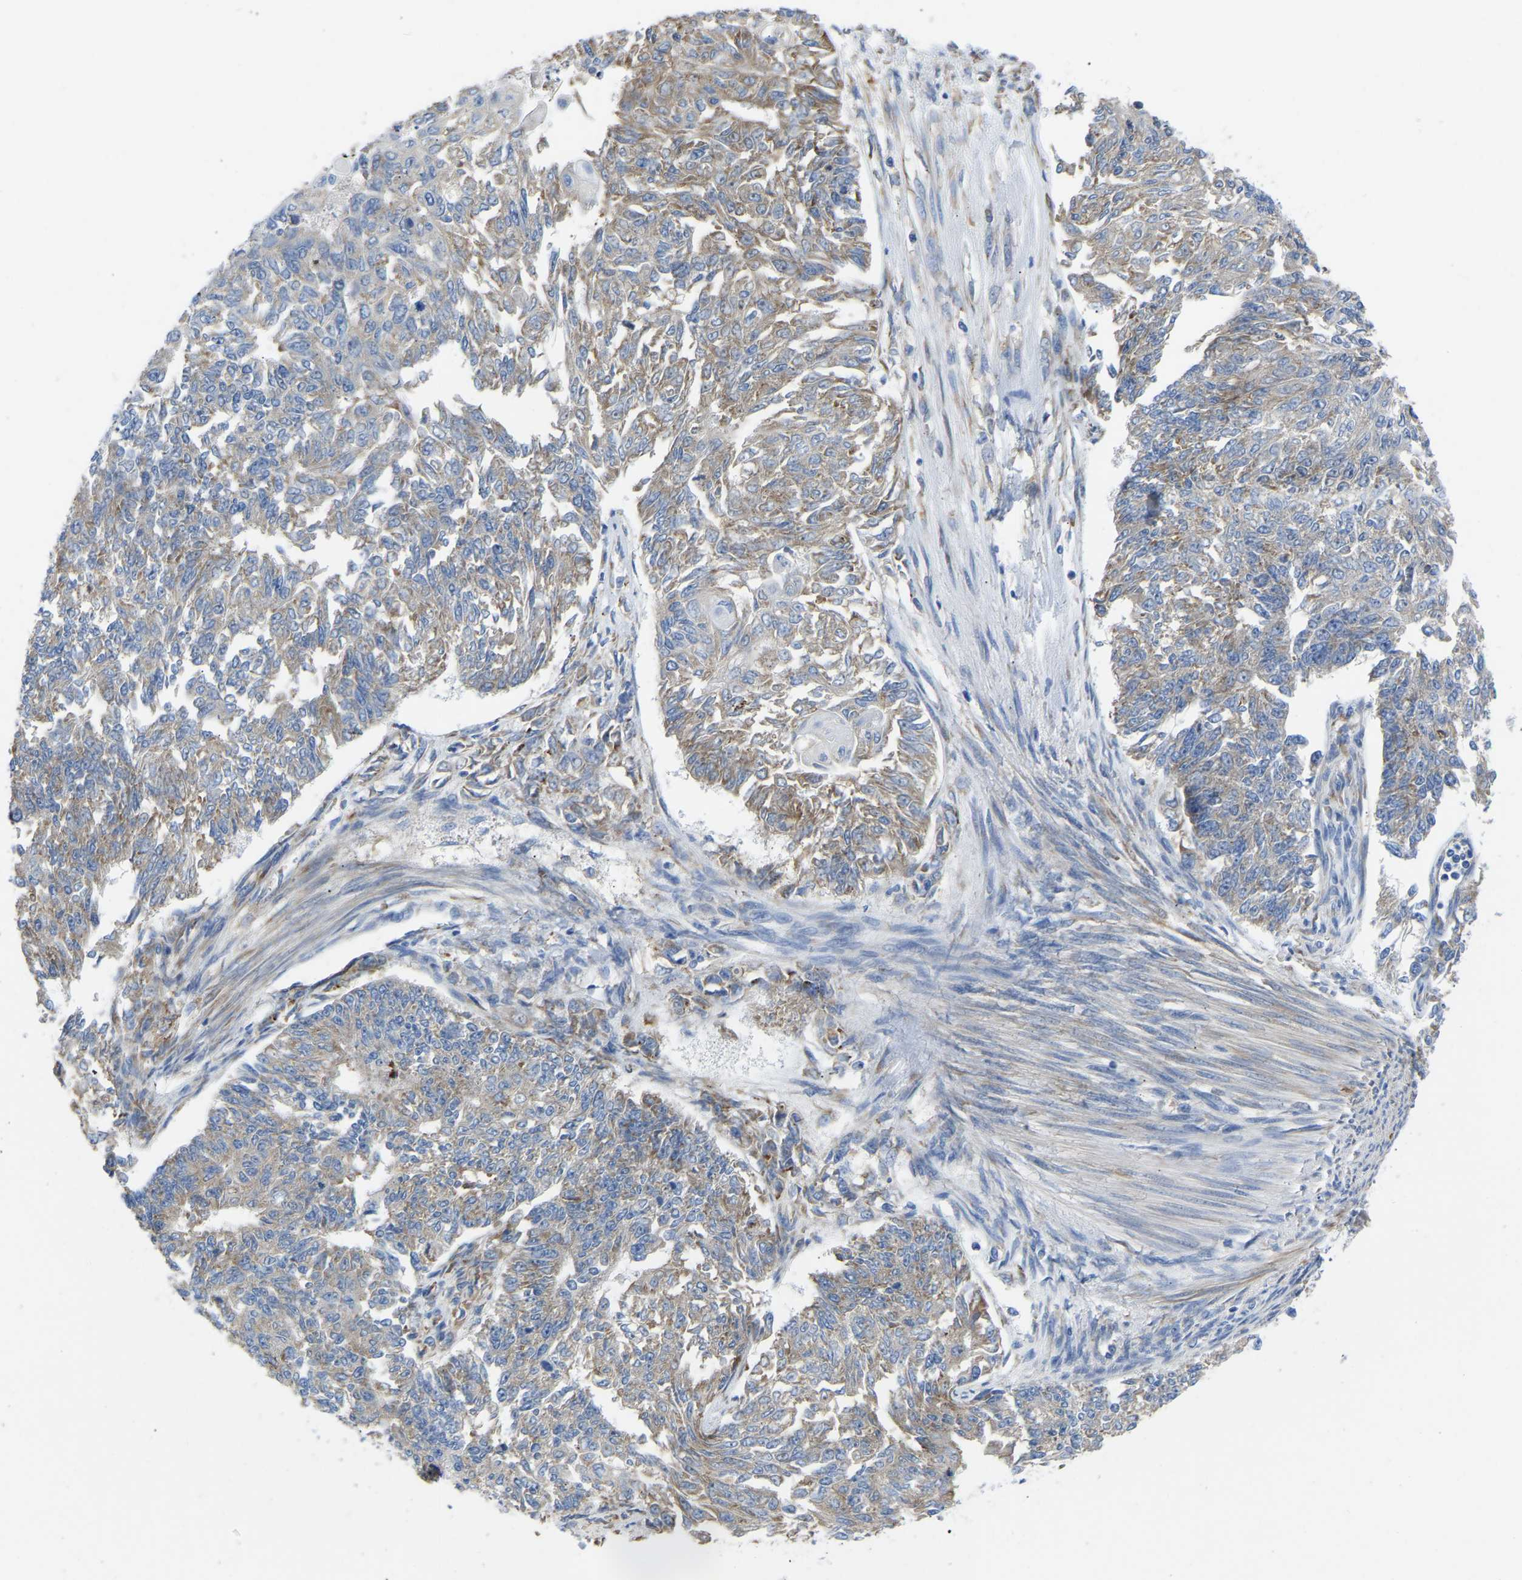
{"staining": {"intensity": "moderate", "quantity": "25%-75%", "location": "cytoplasmic/membranous"}, "tissue": "endometrial cancer", "cell_type": "Tumor cells", "image_type": "cancer", "snomed": [{"axis": "morphology", "description": "Adenocarcinoma, NOS"}, {"axis": "topography", "description": "Endometrium"}], "caption": "Moderate cytoplasmic/membranous protein staining is appreciated in about 25%-75% of tumor cells in endometrial adenocarcinoma. (IHC, brightfield microscopy, high magnification).", "gene": "ABCA10", "patient": {"sex": "female", "age": 32}}